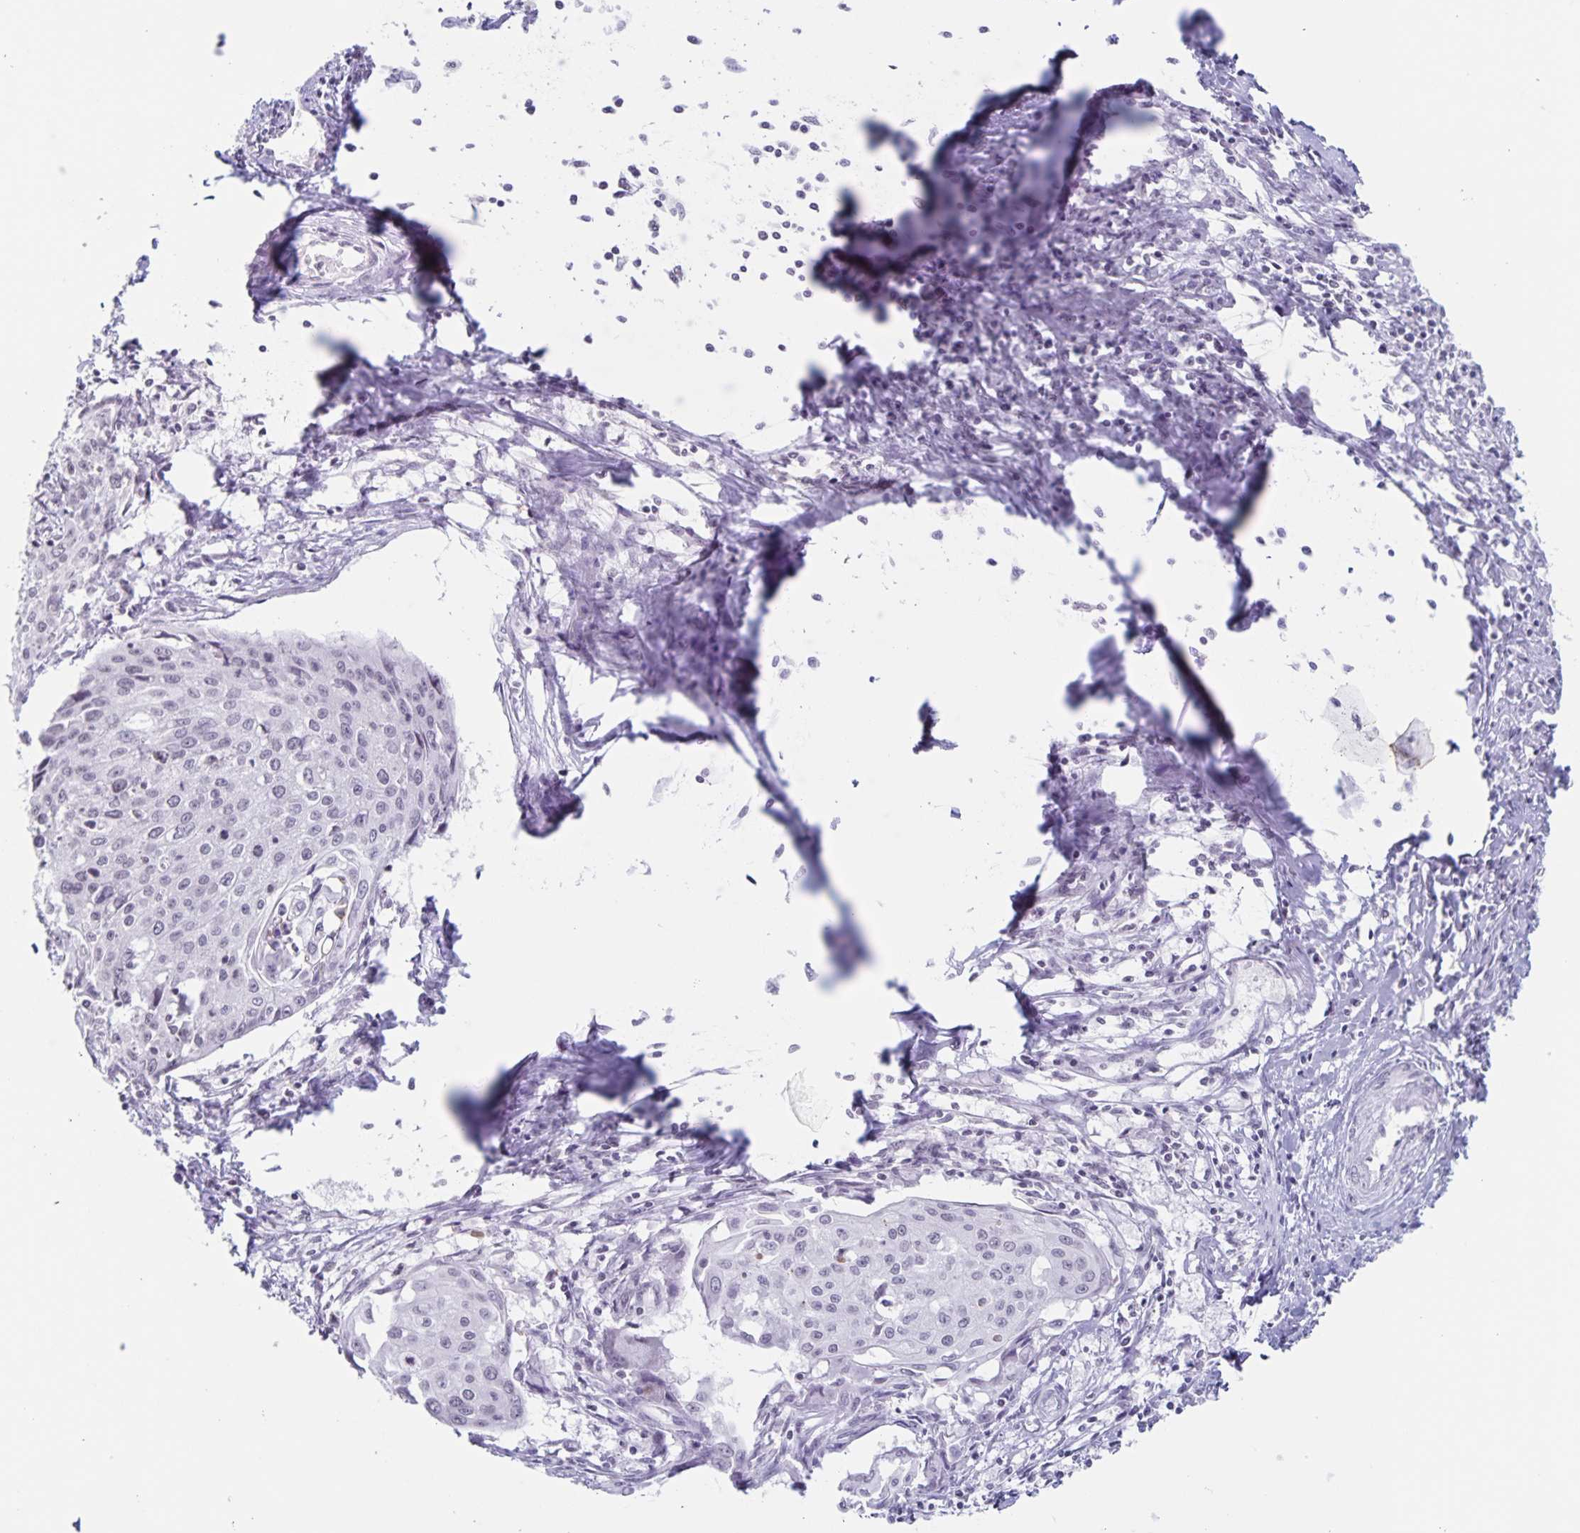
{"staining": {"intensity": "negative", "quantity": "none", "location": "none"}, "tissue": "cervical cancer", "cell_type": "Tumor cells", "image_type": "cancer", "snomed": [{"axis": "morphology", "description": "Squamous cell carcinoma, NOS"}, {"axis": "topography", "description": "Cervix"}], "caption": "Human cervical cancer (squamous cell carcinoma) stained for a protein using immunohistochemistry shows no positivity in tumor cells.", "gene": "LCE6A", "patient": {"sex": "female", "age": 38}}